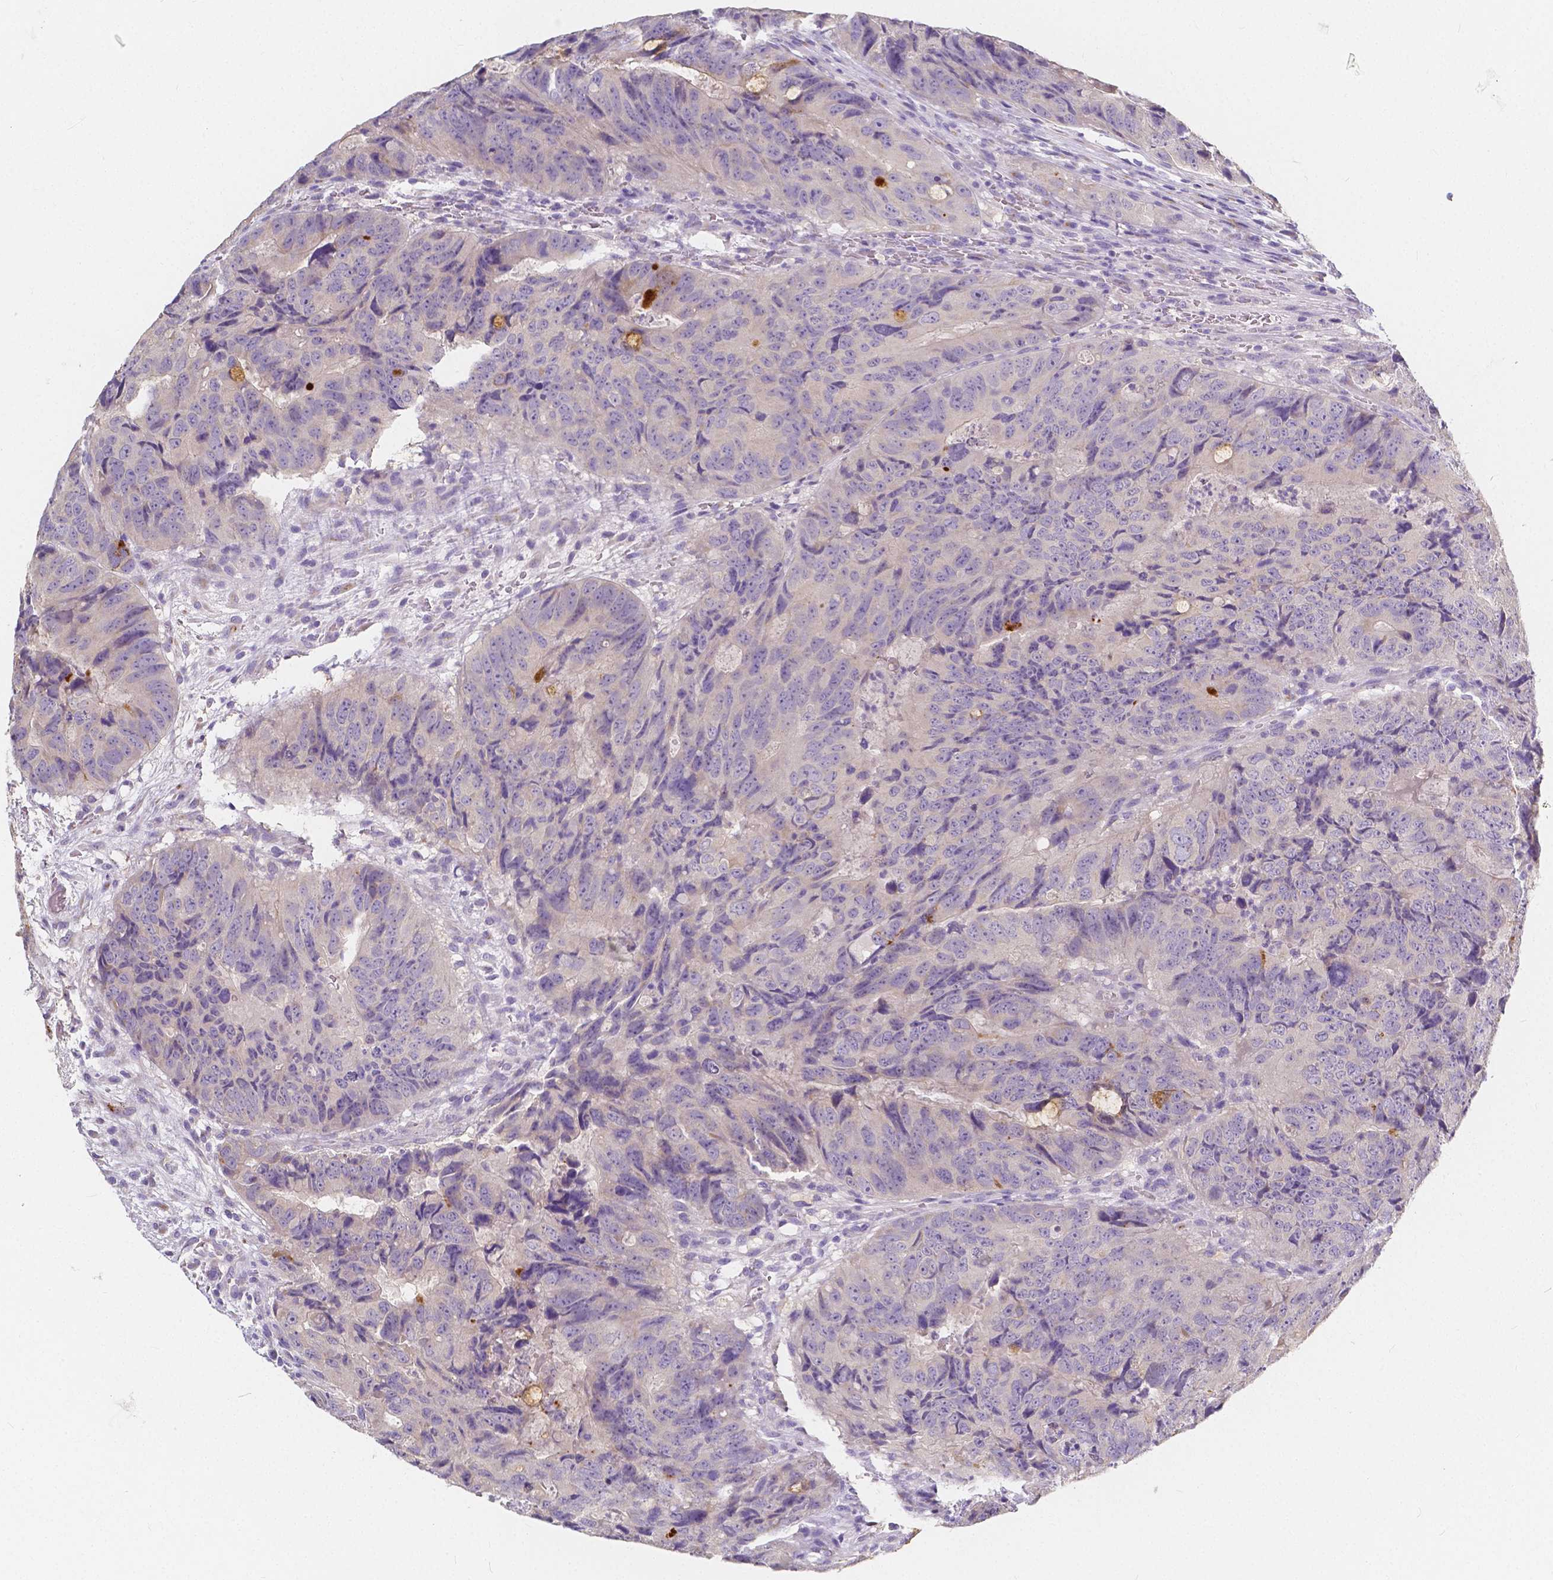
{"staining": {"intensity": "negative", "quantity": "none", "location": "none"}, "tissue": "colorectal cancer", "cell_type": "Tumor cells", "image_type": "cancer", "snomed": [{"axis": "morphology", "description": "Adenocarcinoma, NOS"}, {"axis": "topography", "description": "Colon"}], "caption": "A photomicrograph of human adenocarcinoma (colorectal) is negative for staining in tumor cells.", "gene": "RNF186", "patient": {"sex": "male", "age": 79}}